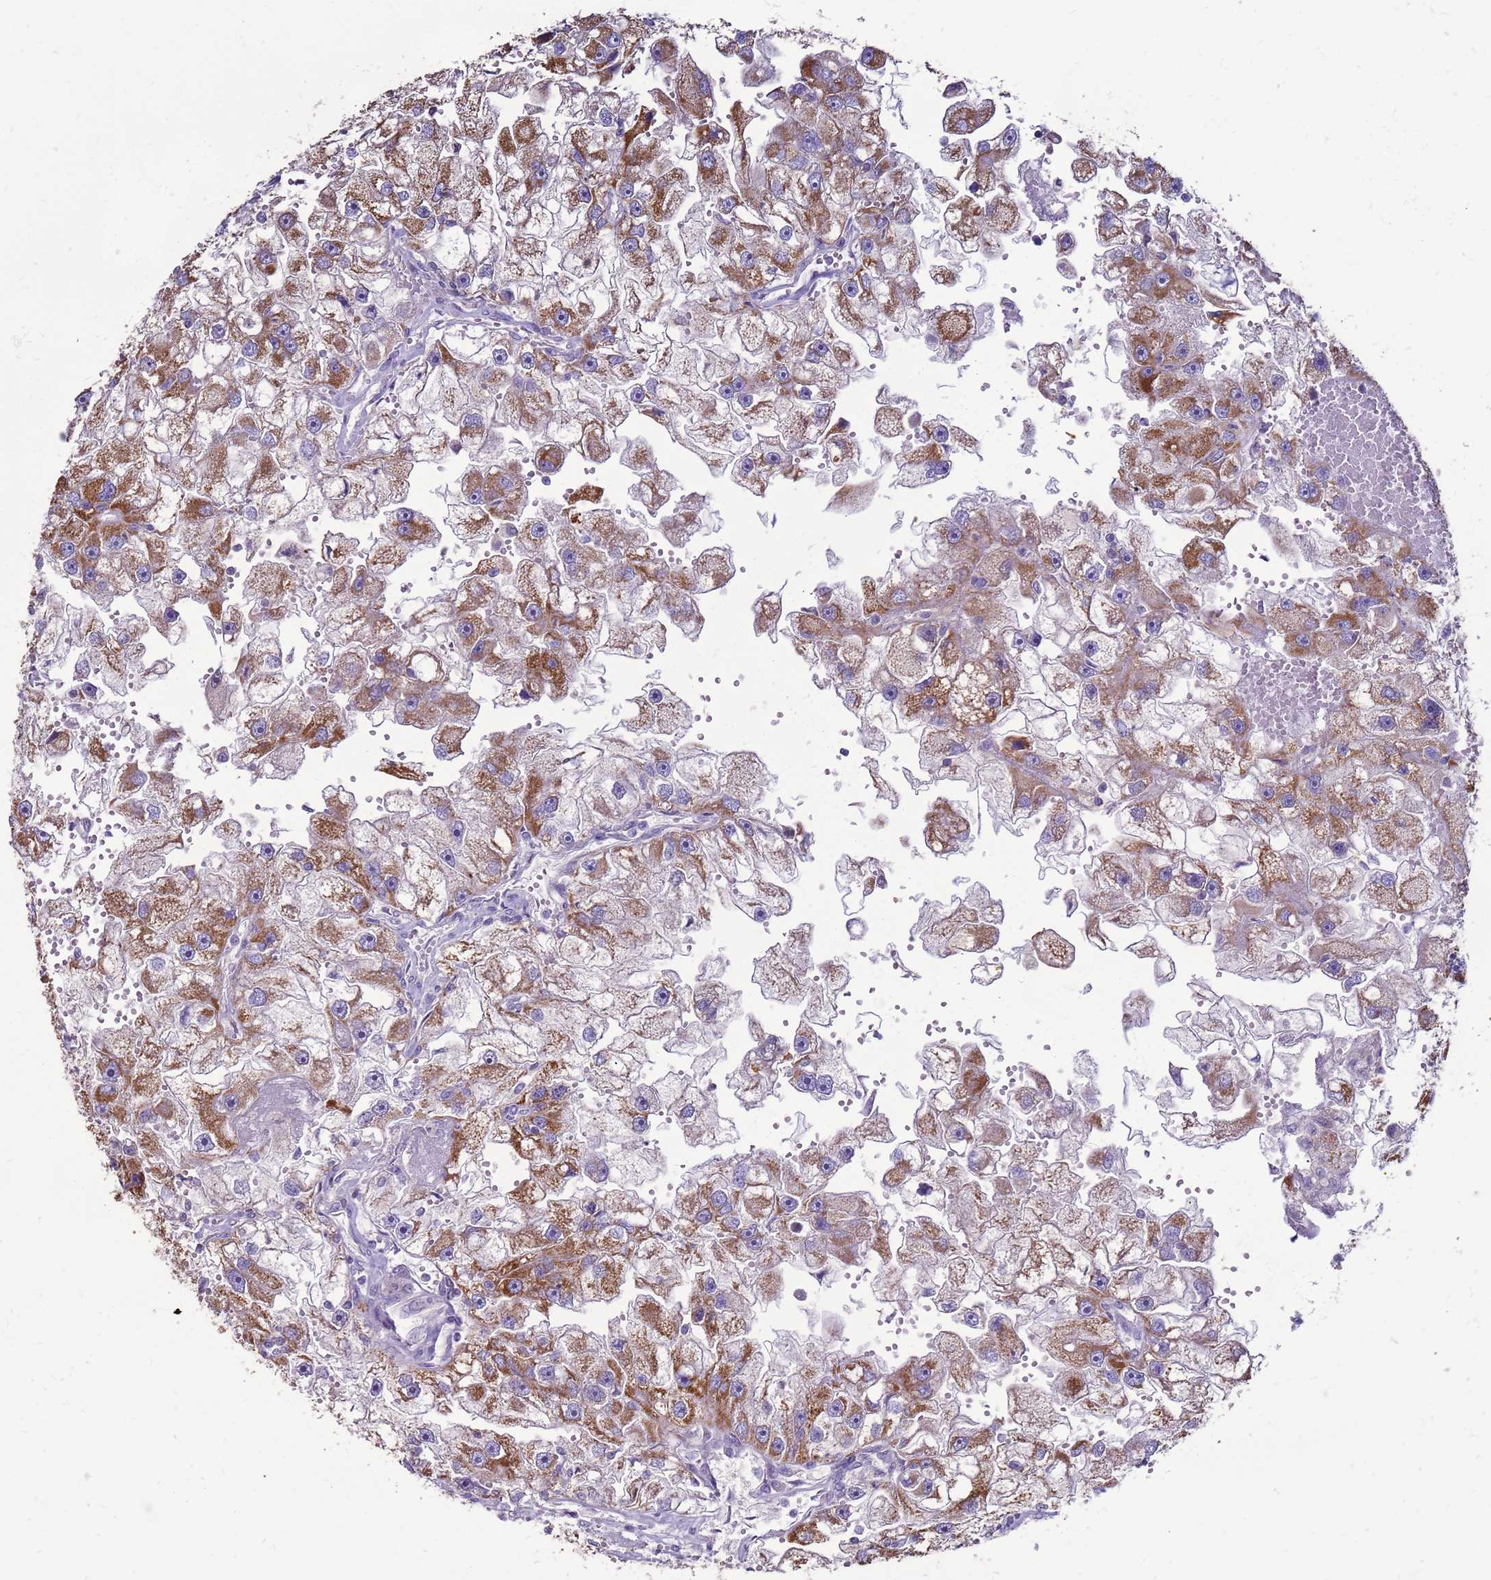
{"staining": {"intensity": "strong", "quantity": "25%-75%", "location": "cytoplasmic/membranous"}, "tissue": "renal cancer", "cell_type": "Tumor cells", "image_type": "cancer", "snomed": [{"axis": "morphology", "description": "Adenocarcinoma, NOS"}, {"axis": "topography", "description": "Kidney"}], "caption": "Immunohistochemistry (IHC) histopathology image of human adenocarcinoma (renal) stained for a protein (brown), which shows high levels of strong cytoplasmic/membranous staining in about 25%-75% of tumor cells.", "gene": "TRAPPC4", "patient": {"sex": "male", "age": 63}}